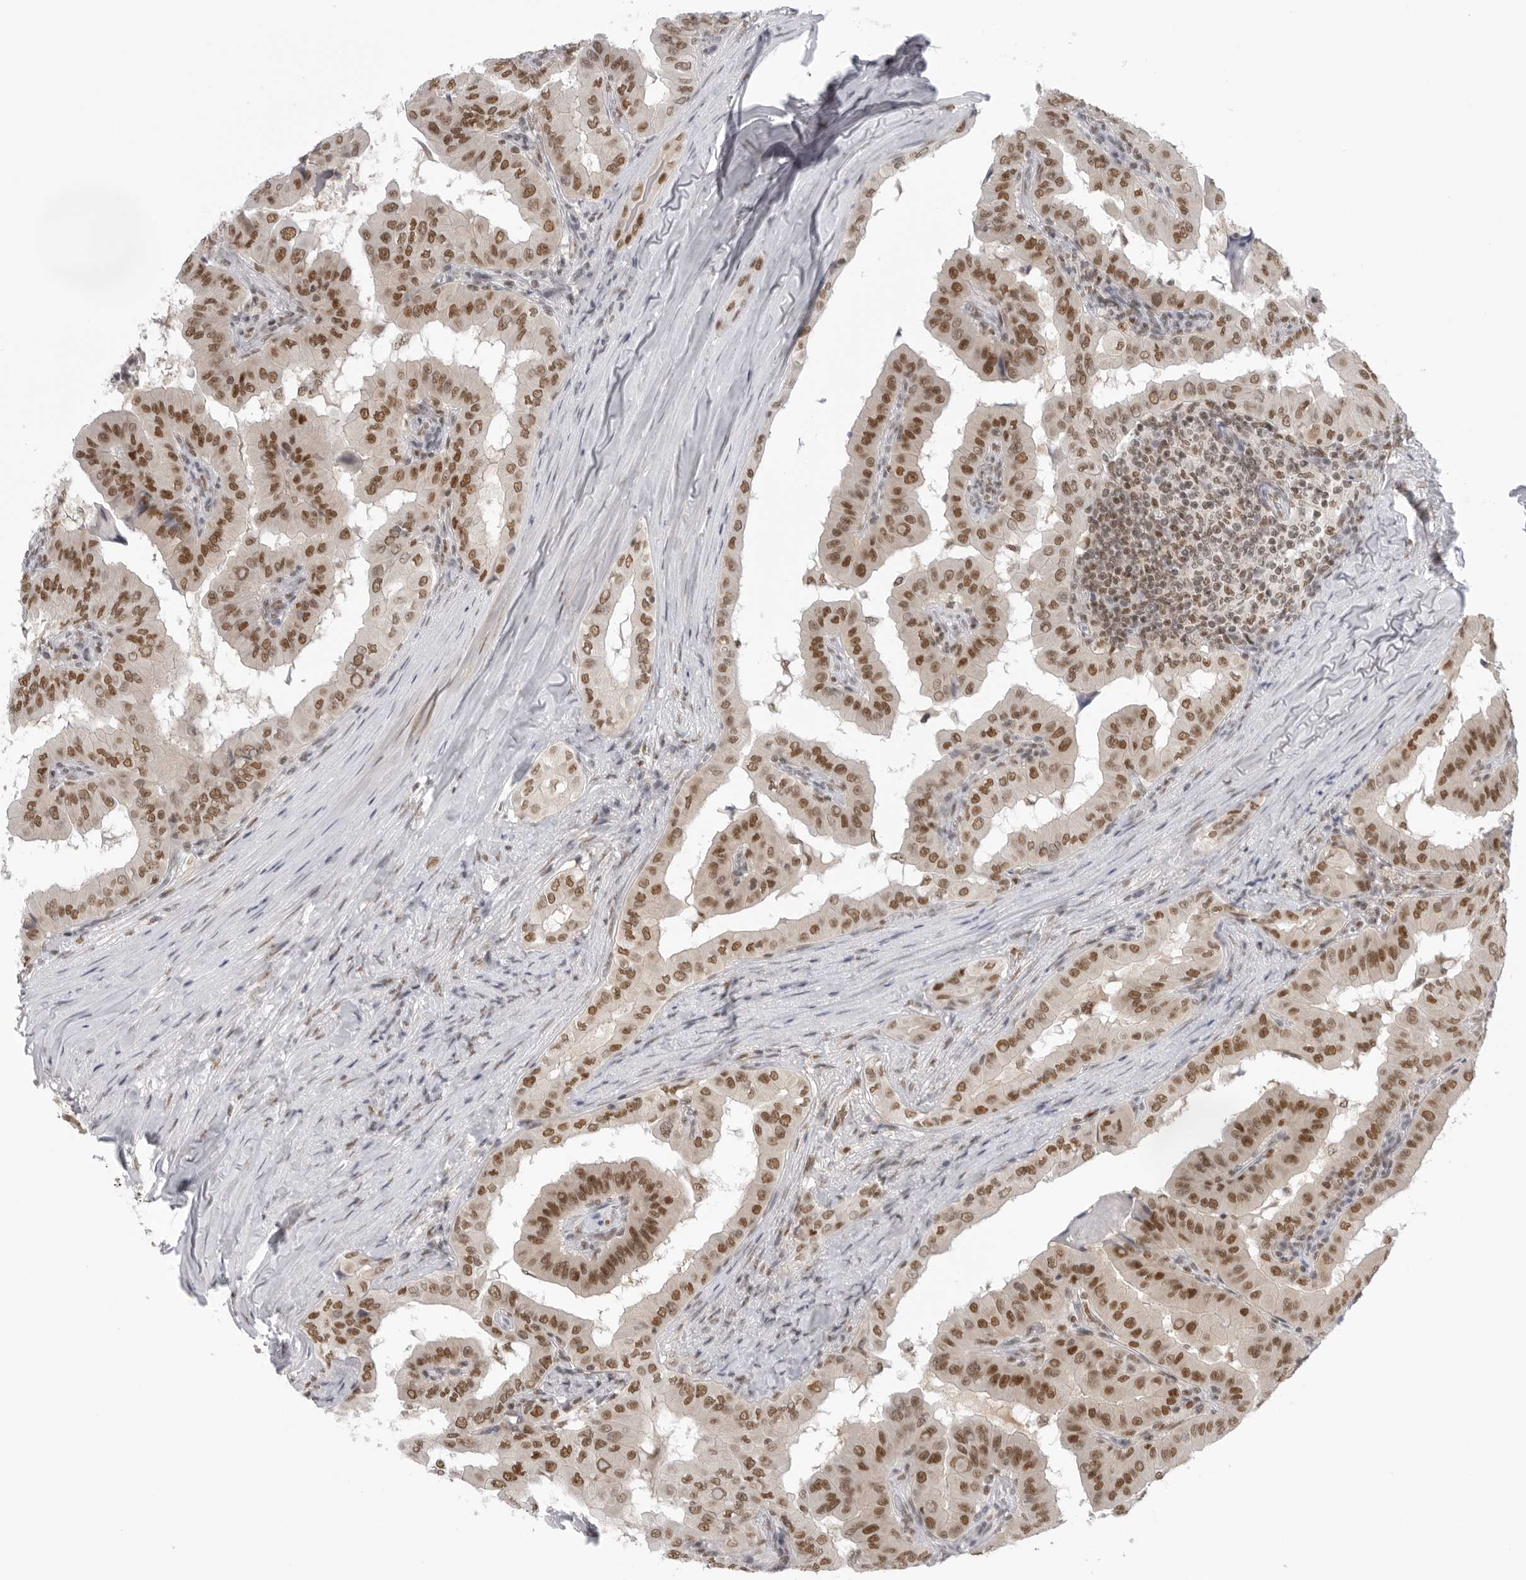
{"staining": {"intensity": "moderate", "quantity": ">75%", "location": "nuclear"}, "tissue": "thyroid cancer", "cell_type": "Tumor cells", "image_type": "cancer", "snomed": [{"axis": "morphology", "description": "Papillary adenocarcinoma, NOS"}, {"axis": "topography", "description": "Thyroid gland"}], "caption": "Immunohistochemical staining of human papillary adenocarcinoma (thyroid) demonstrates medium levels of moderate nuclear protein positivity in approximately >75% of tumor cells.", "gene": "RPA2", "patient": {"sex": "male", "age": 33}}